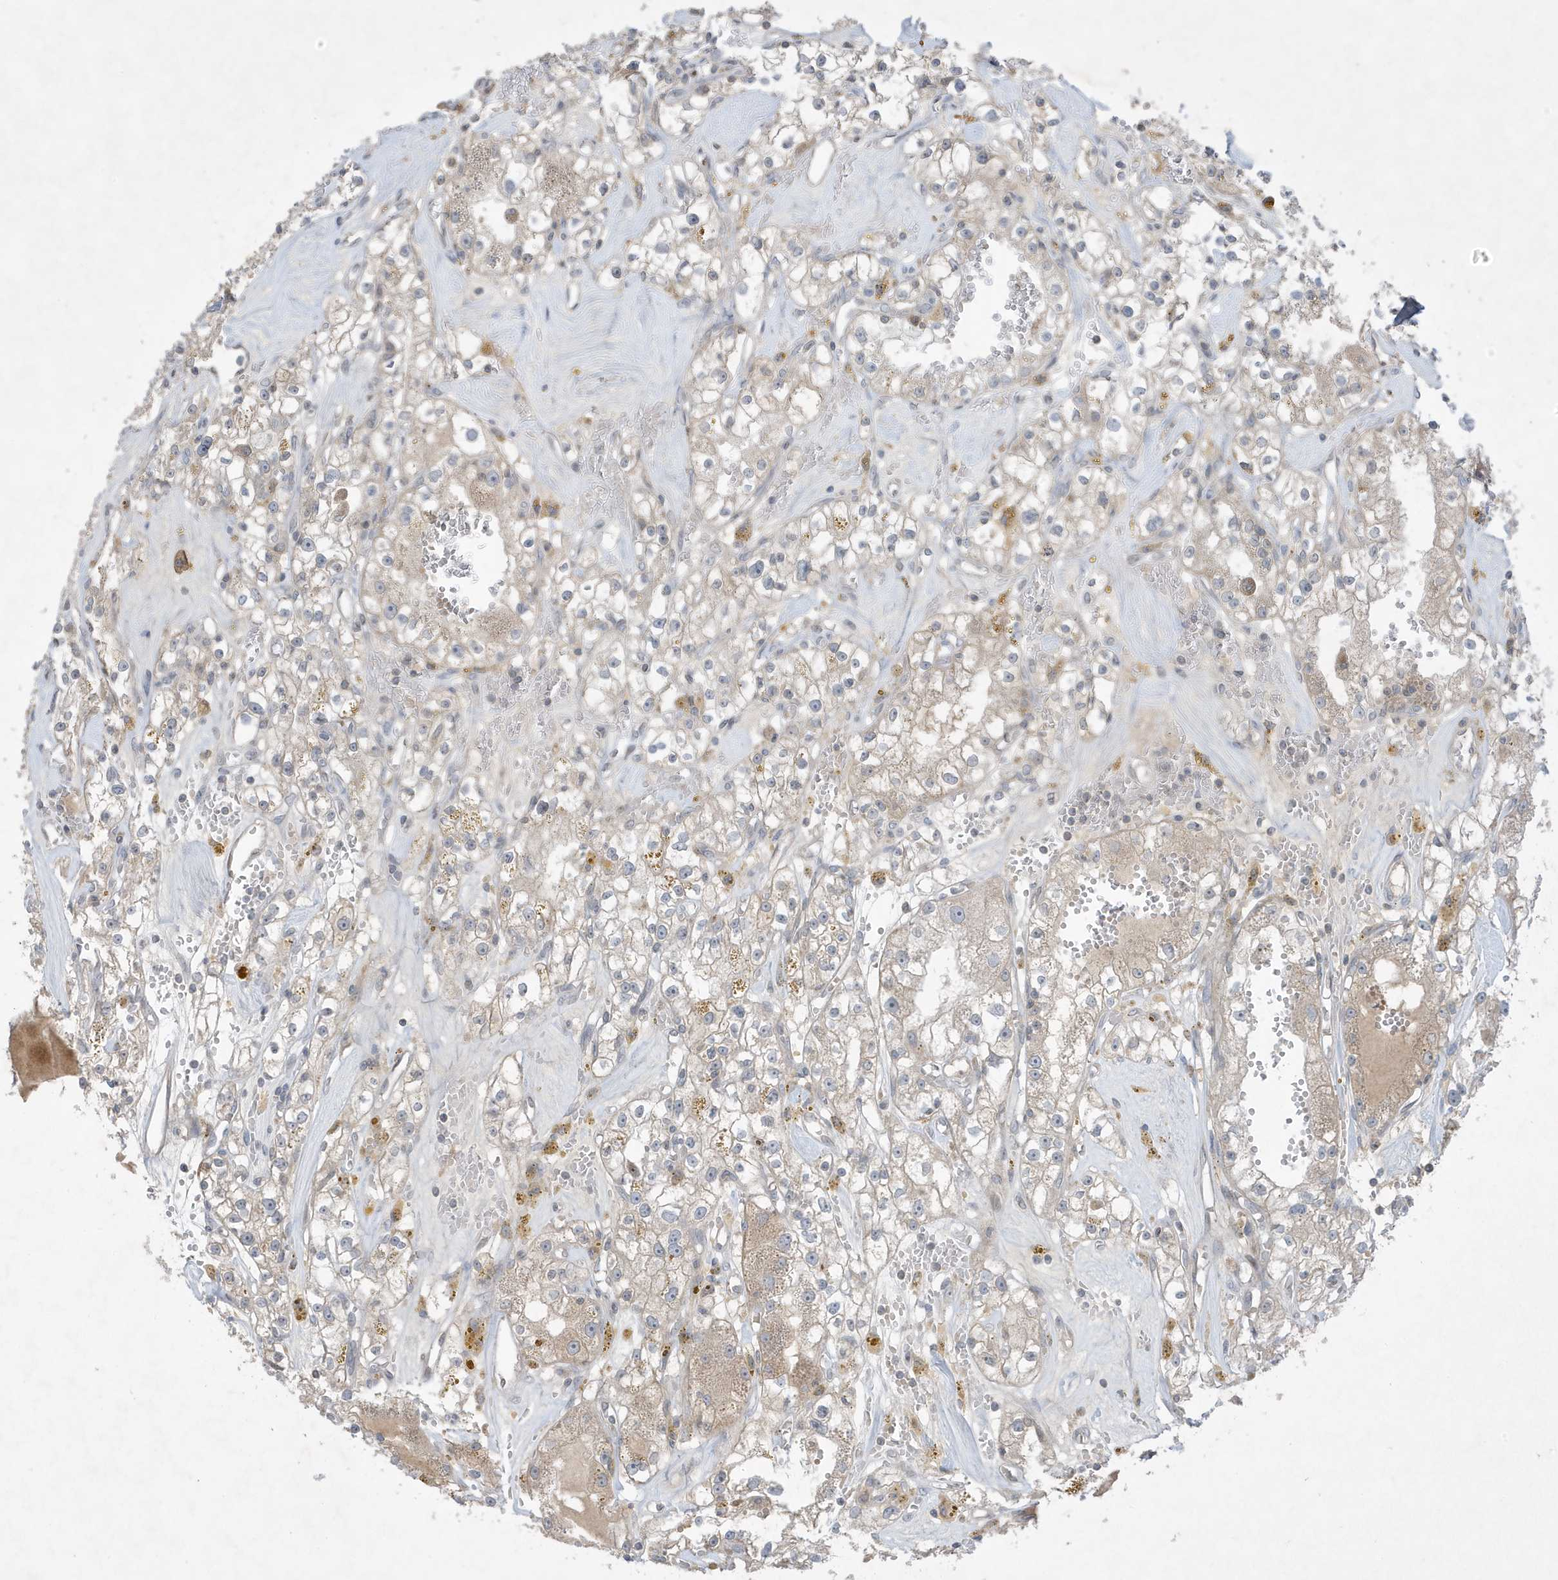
{"staining": {"intensity": "negative", "quantity": "none", "location": "none"}, "tissue": "renal cancer", "cell_type": "Tumor cells", "image_type": "cancer", "snomed": [{"axis": "morphology", "description": "Adenocarcinoma, NOS"}, {"axis": "topography", "description": "Kidney"}], "caption": "IHC of adenocarcinoma (renal) reveals no expression in tumor cells. Nuclei are stained in blue.", "gene": "FNDC1", "patient": {"sex": "male", "age": 56}}